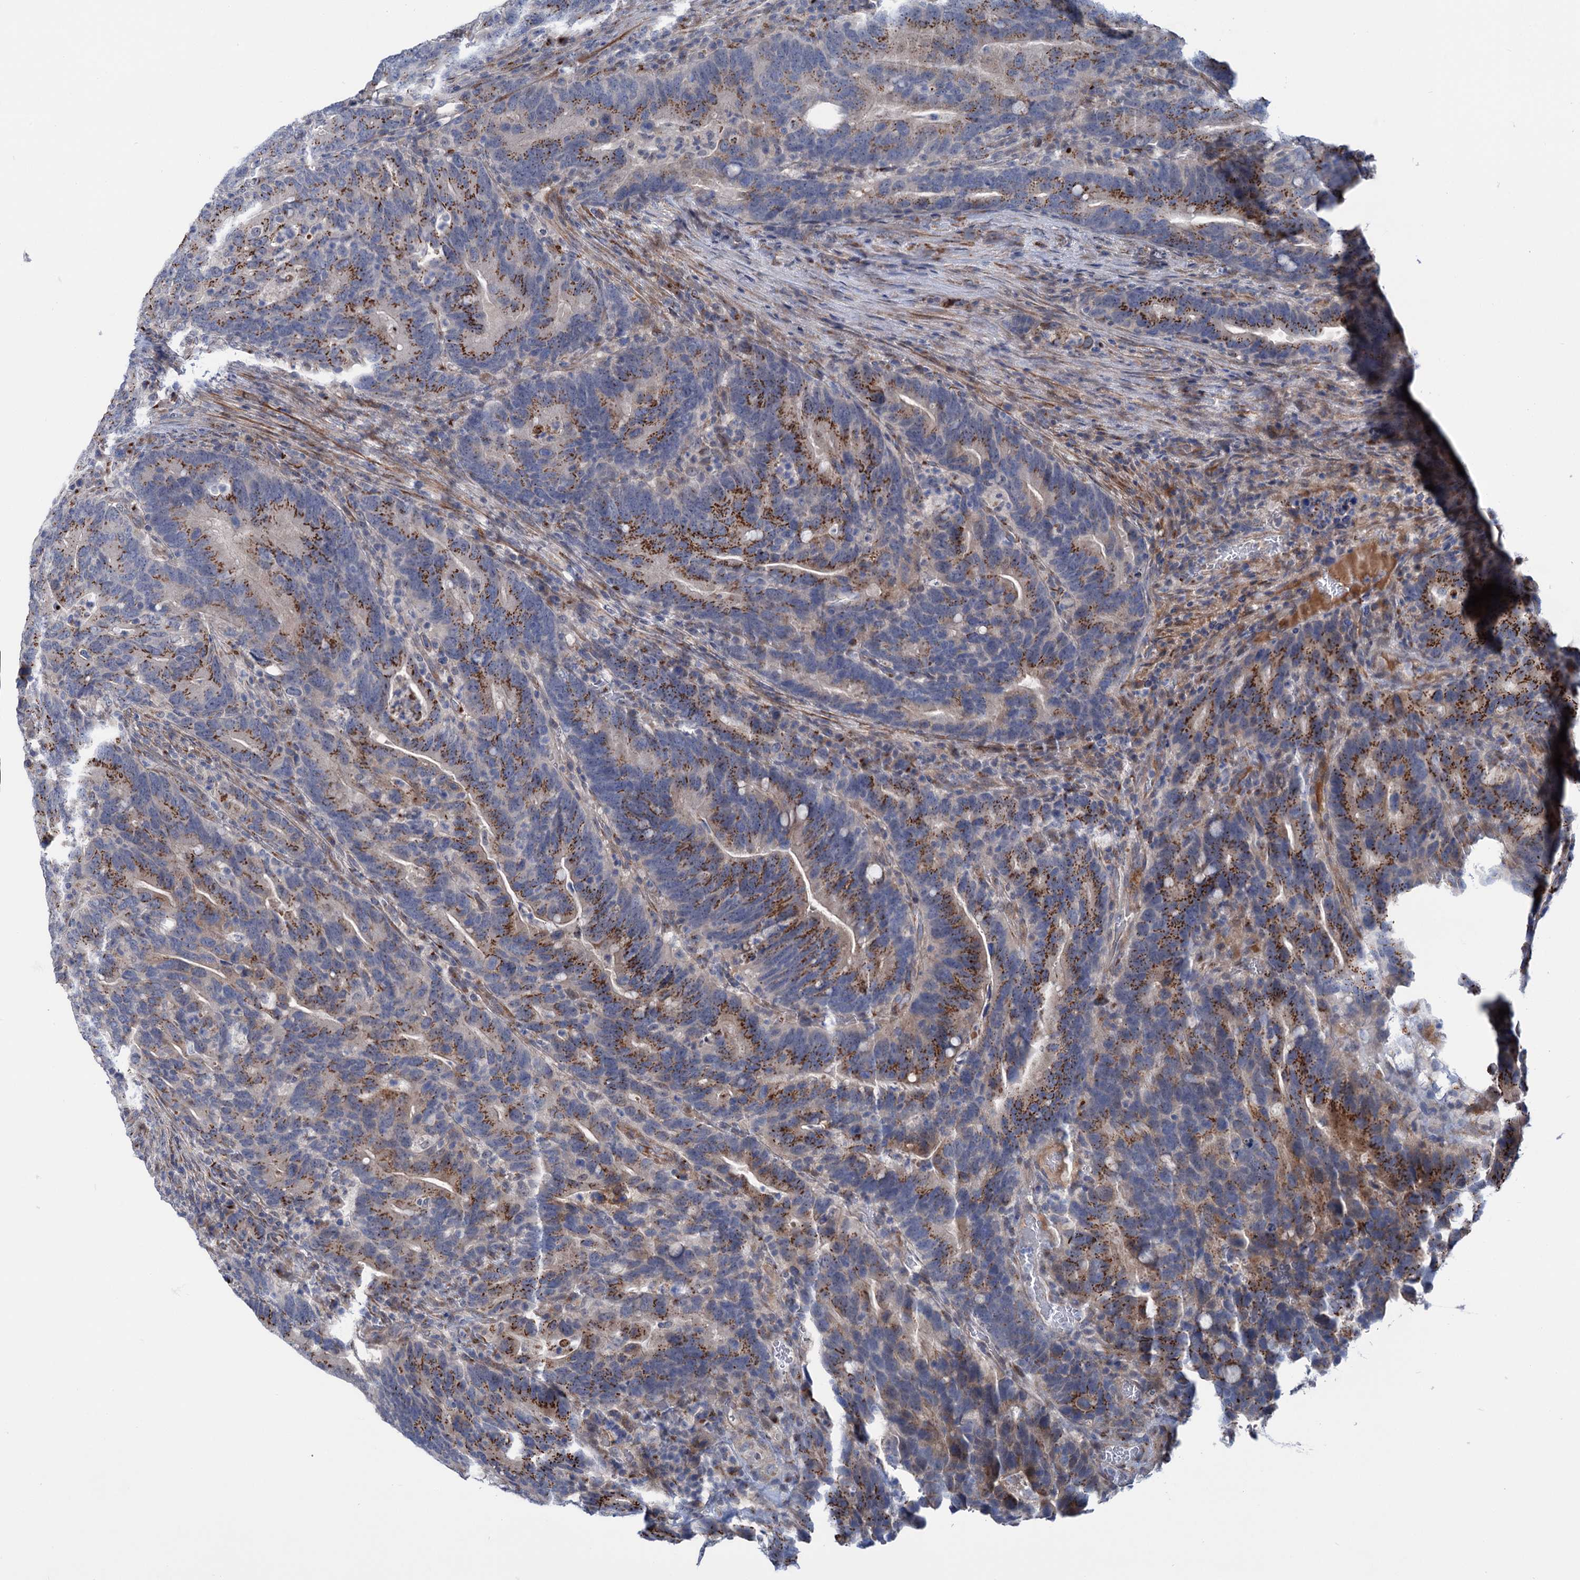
{"staining": {"intensity": "strong", "quantity": "25%-75%", "location": "cytoplasmic/membranous"}, "tissue": "colorectal cancer", "cell_type": "Tumor cells", "image_type": "cancer", "snomed": [{"axis": "morphology", "description": "Adenocarcinoma, NOS"}, {"axis": "topography", "description": "Colon"}], "caption": "A histopathology image of colorectal cancer stained for a protein exhibits strong cytoplasmic/membranous brown staining in tumor cells.", "gene": "ELP4", "patient": {"sex": "female", "age": 66}}